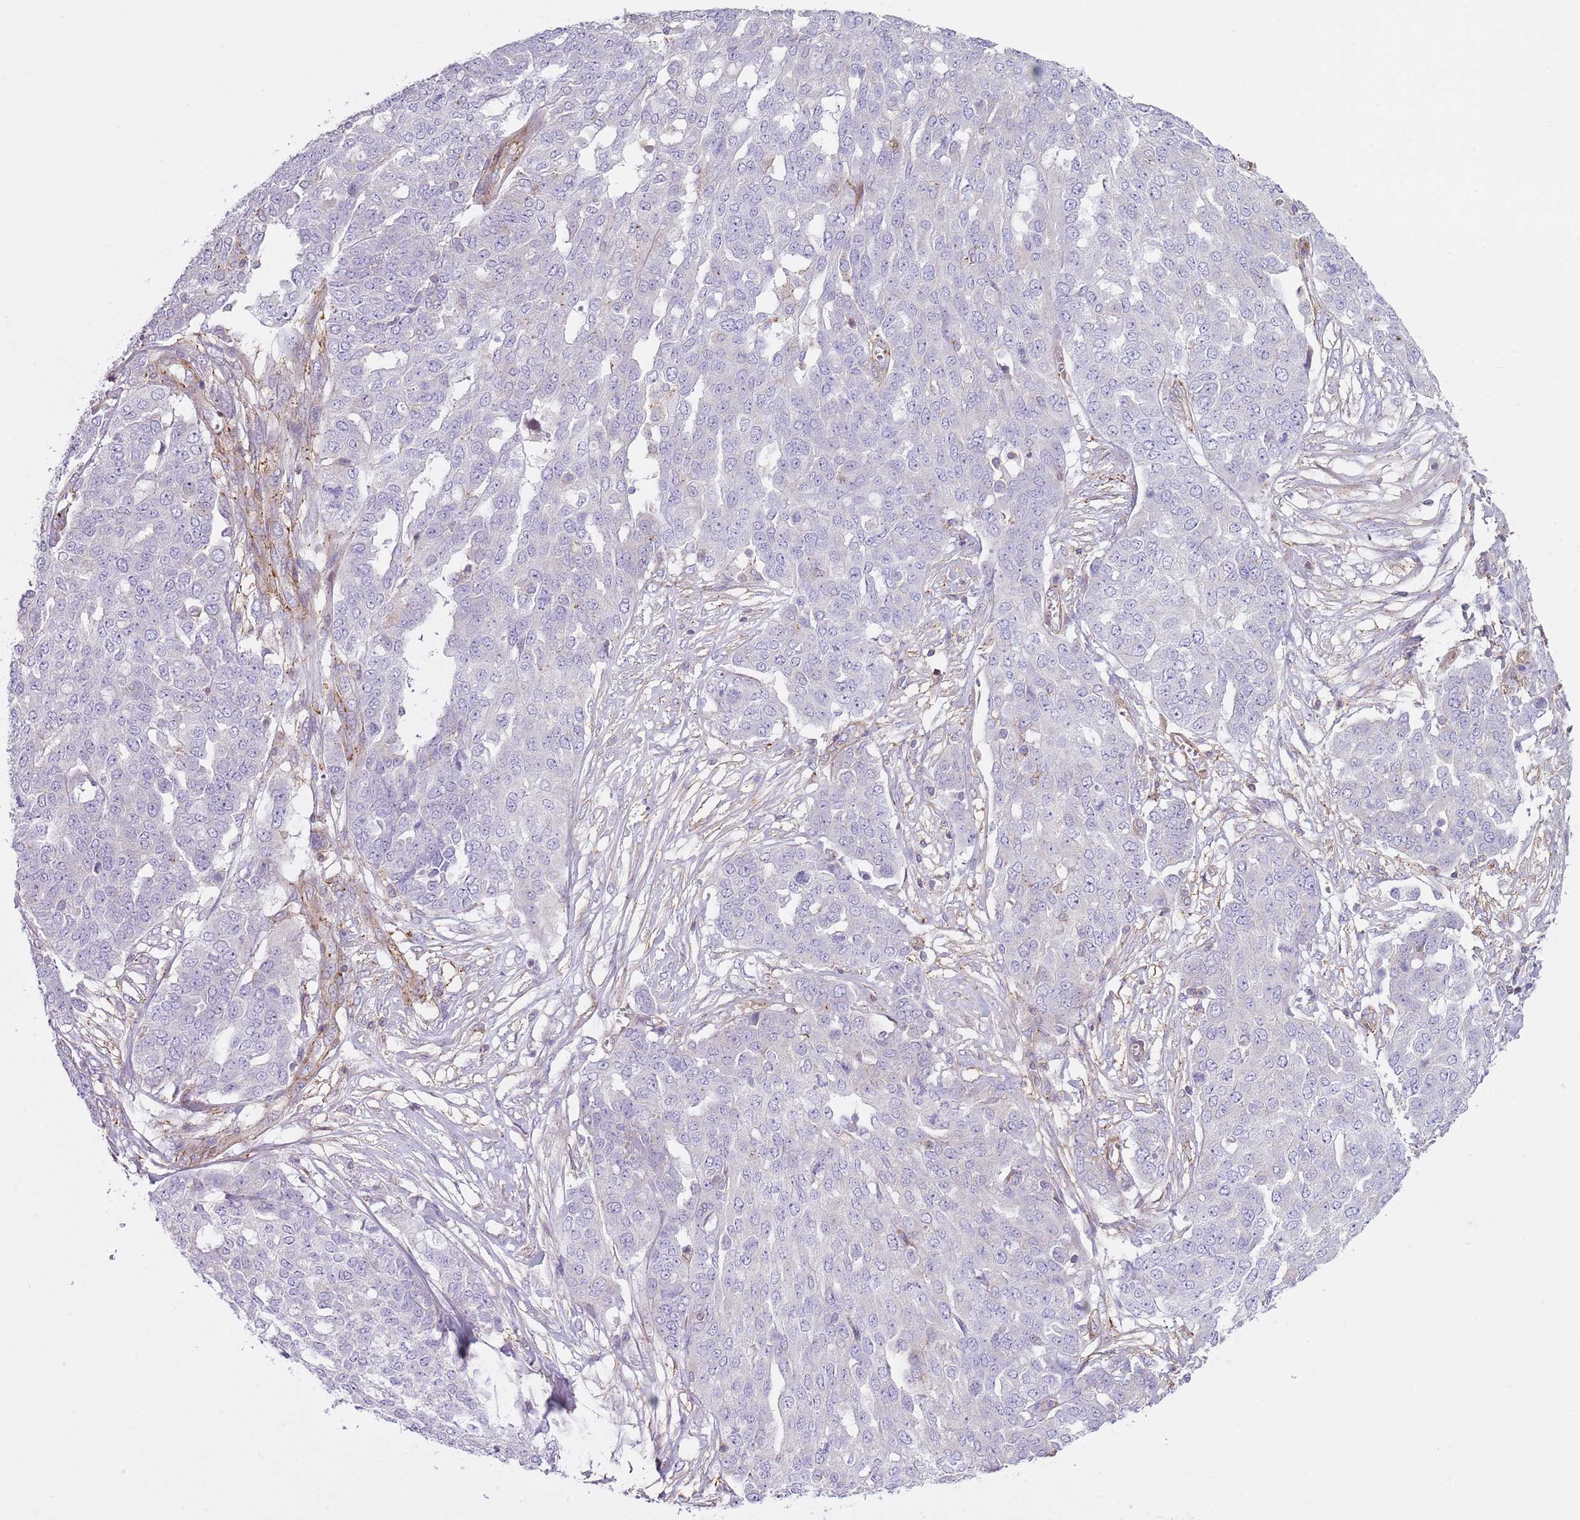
{"staining": {"intensity": "negative", "quantity": "none", "location": "none"}, "tissue": "ovarian cancer", "cell_type": "Tumor cells", "image_type": "cancer", "snomed": [{"axis": "morphology", "description": "Cystadenocarcinoma, serous, NOS"}, {"axis": "topography", "description": "Soft tissue"}, {"axis": "topography", "description": "Ovary"}], "caption": "This is an immunohistochemistry (IHC) micrograph of human ovarian serous cystadenocarcinoma. There is no expression in tumor cells.", "gene": "GNAI3", "patient": {"sex": "female", "age": 57}}